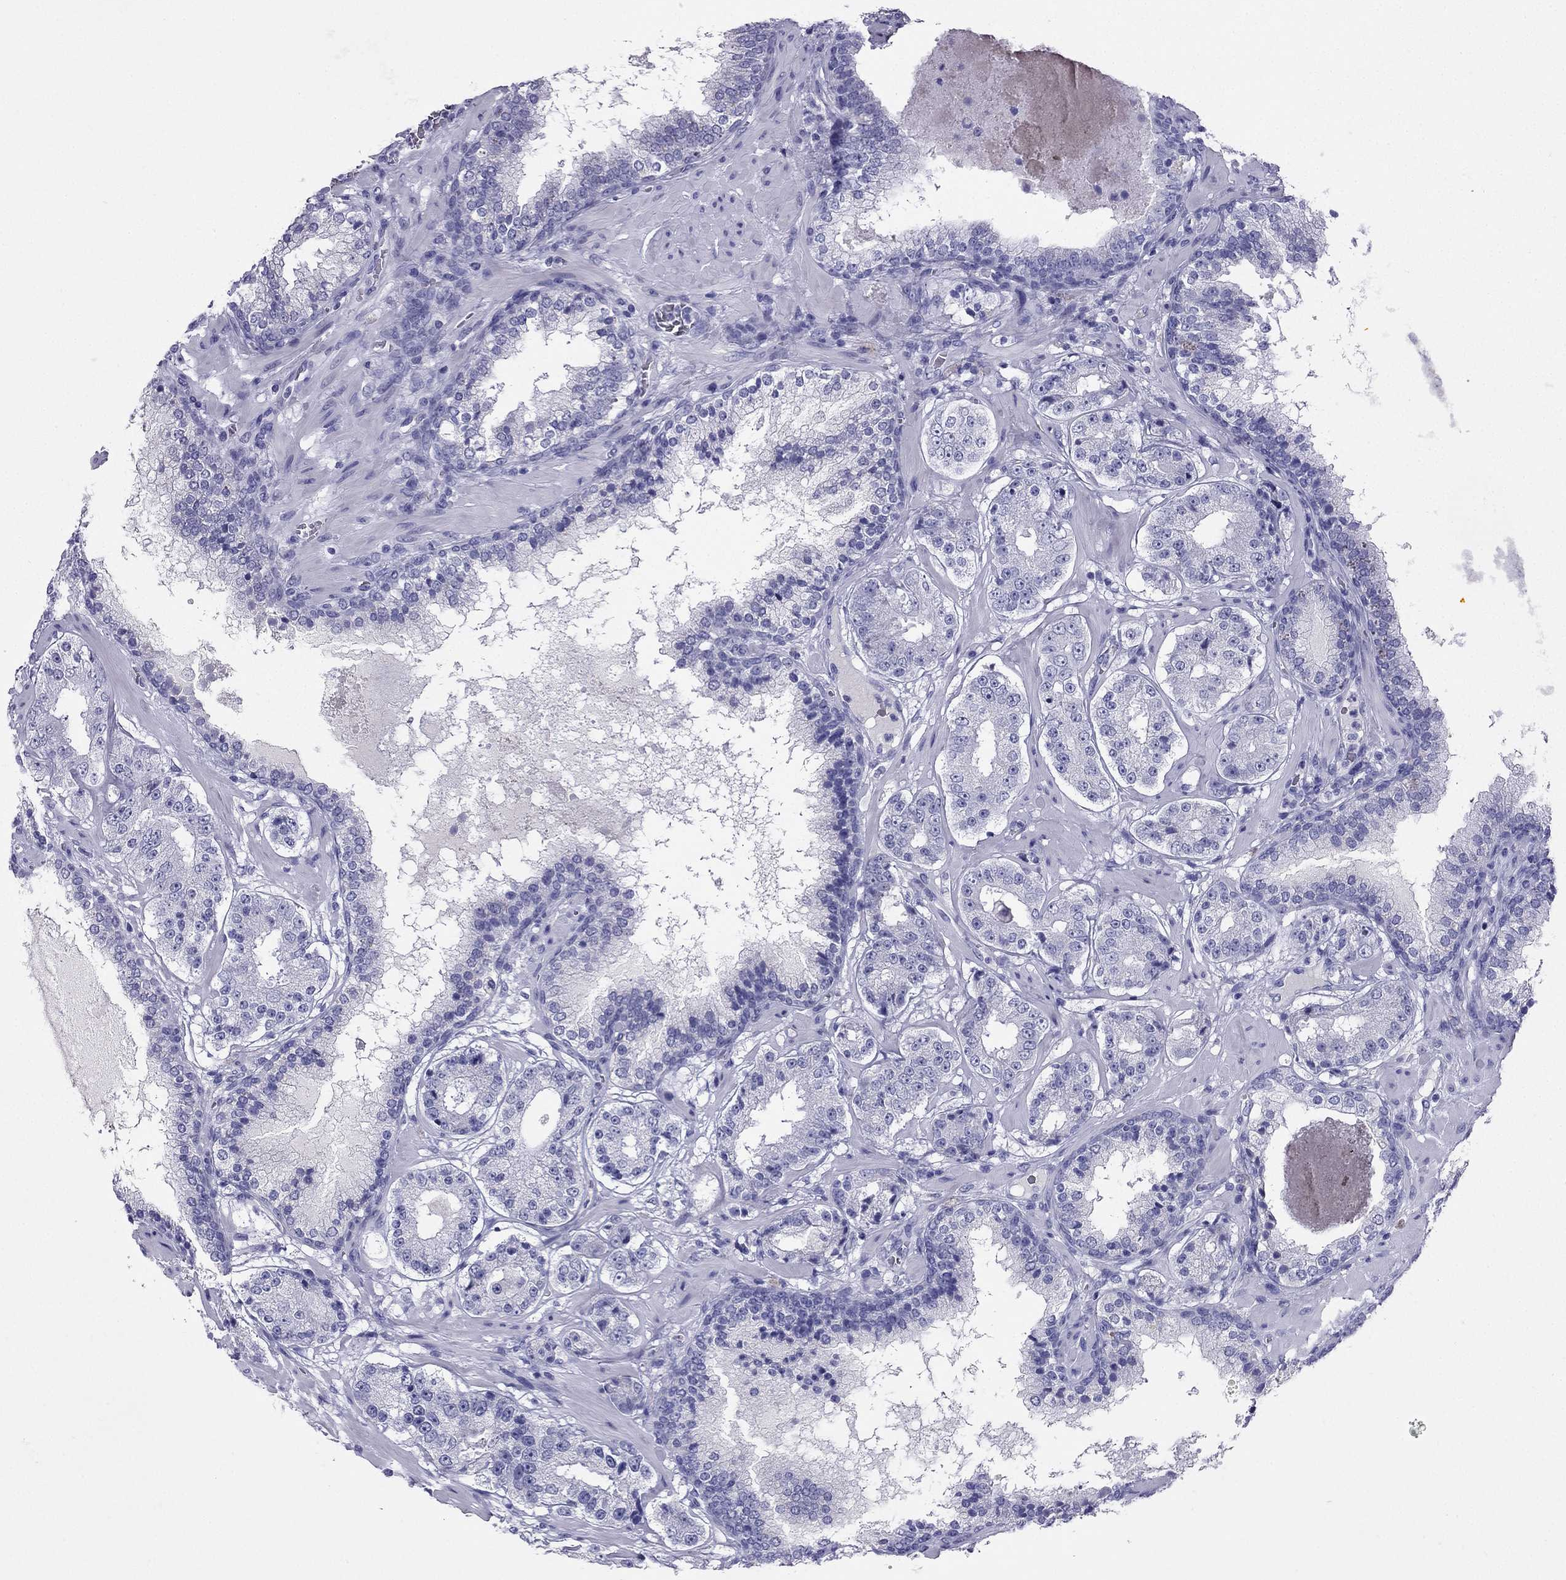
{"staining": {"intensity": "negative", "quantity": "none", "location": "none"}, "tissue": "prostate cancer", "cell_type": "Tumor cells", "image_type": "cancer", "snomed": [{"axis": "morphology", "description": "Adenocarcinoma, Low grade"}, {"axis": "topography", "description": "Prostate"}], "caption": "High power microscopy histopathology image of an immunohistochemistry photomicrograph of prostate cancer, revealing no significant expression in tumor cells. (DAB immunohistochemistry (IHC) visualized using brightfield microscopy, high magnification).", "gene": "NPTX1", "patient": {"sex": "male", "age": 60}}